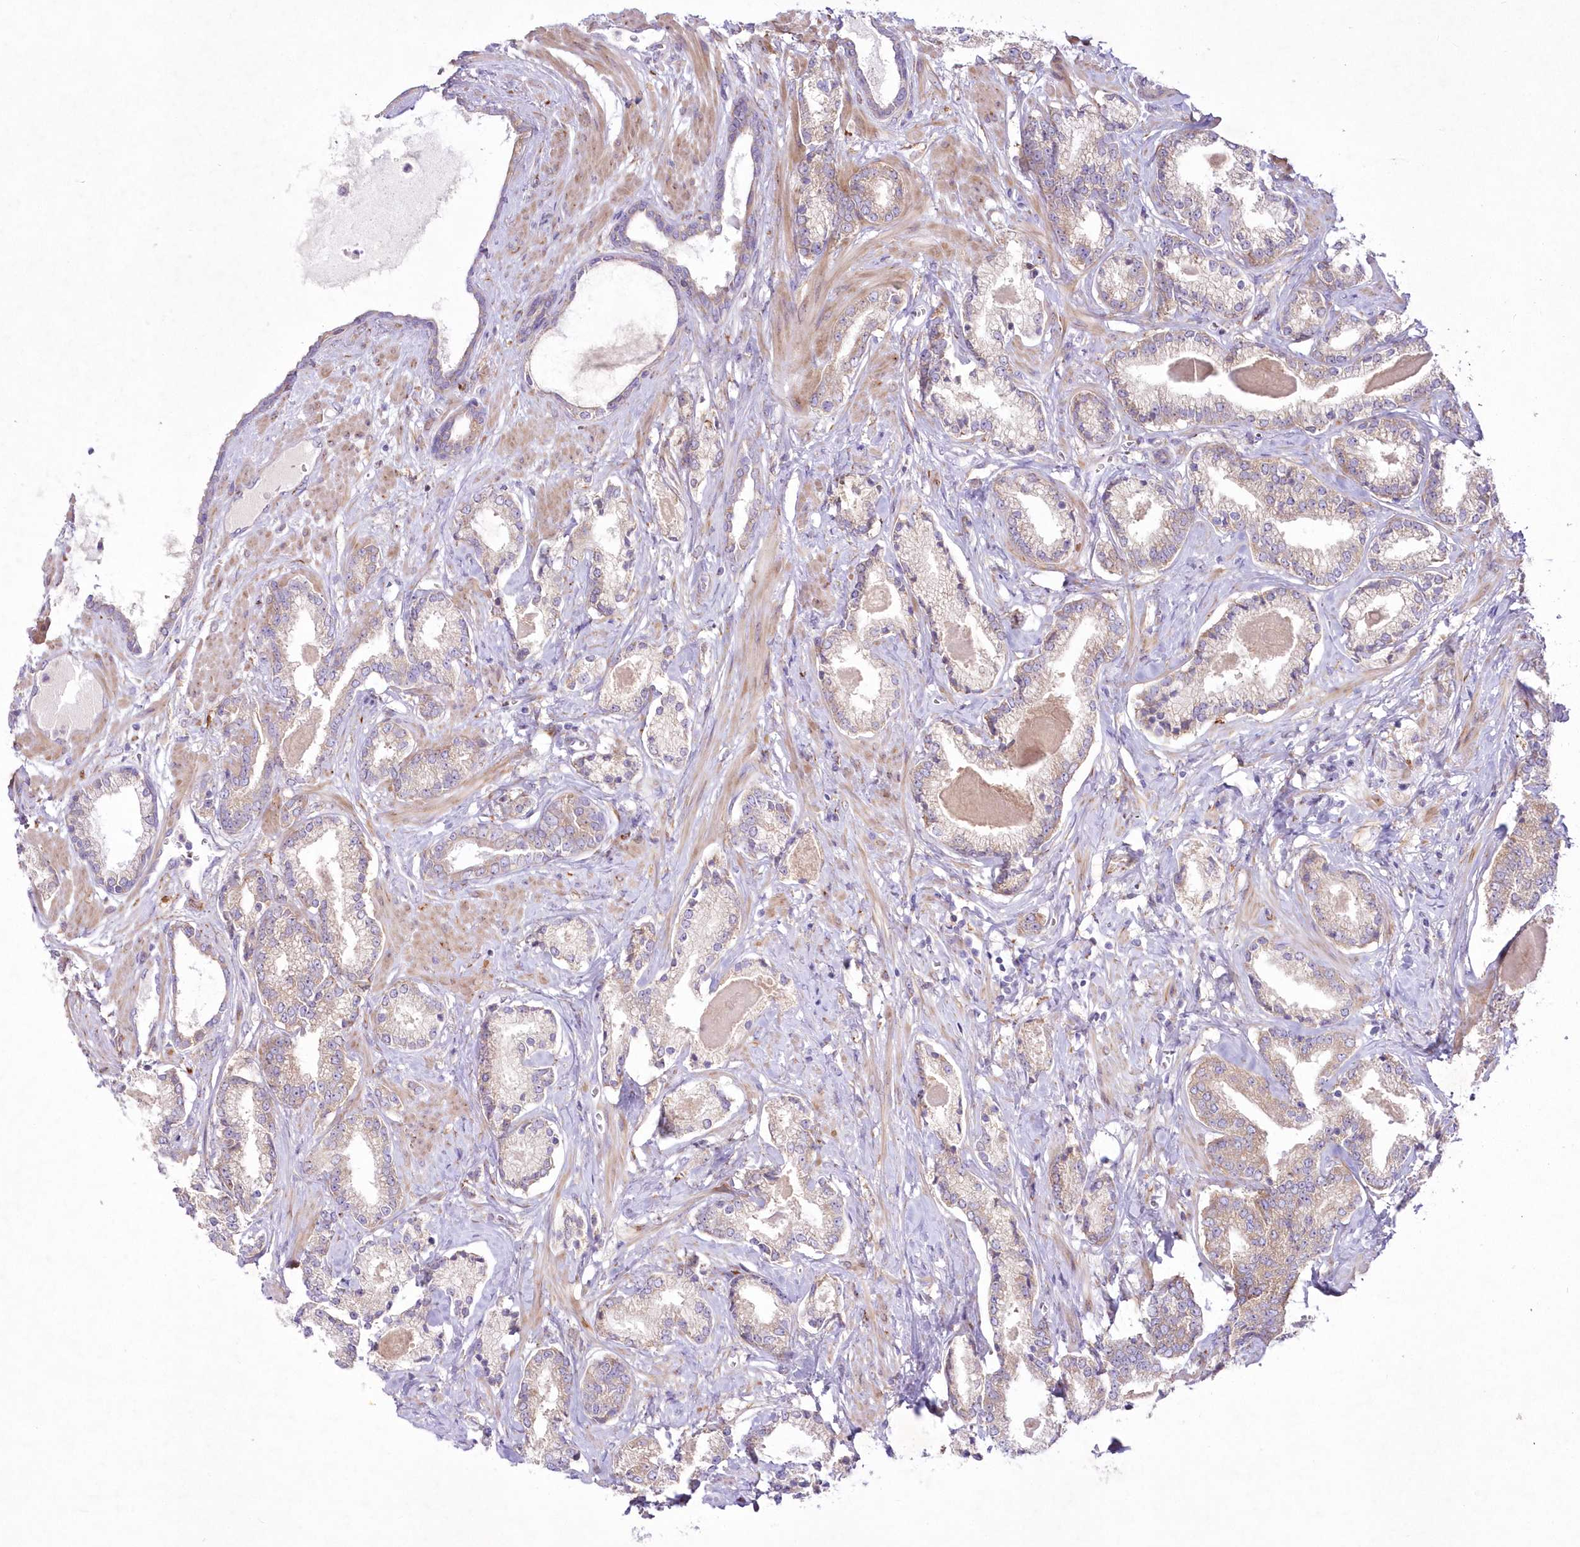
{"staining": {"intensity": "weak", "quantity": ">75%", "location": "cytoplasmic/membranous"}, "tissue": "prostate cancer", "cell_type": "Tumor cells", "image_type": "cancer", "snomed": [{"axis": "morphology", "description": "Adenocarcinoma, Low grade"}, {"axis": "topography", "description": "Prostate"}], "caption": "Brown immunohistochemical staining in prostate low-grade adenocarcinoma displays weak cytoplasmic/membranous positivity in about >75% of tumor cells.", "gene": "ARFGEF3", "patient": {"sex": "male", "age": 70}}